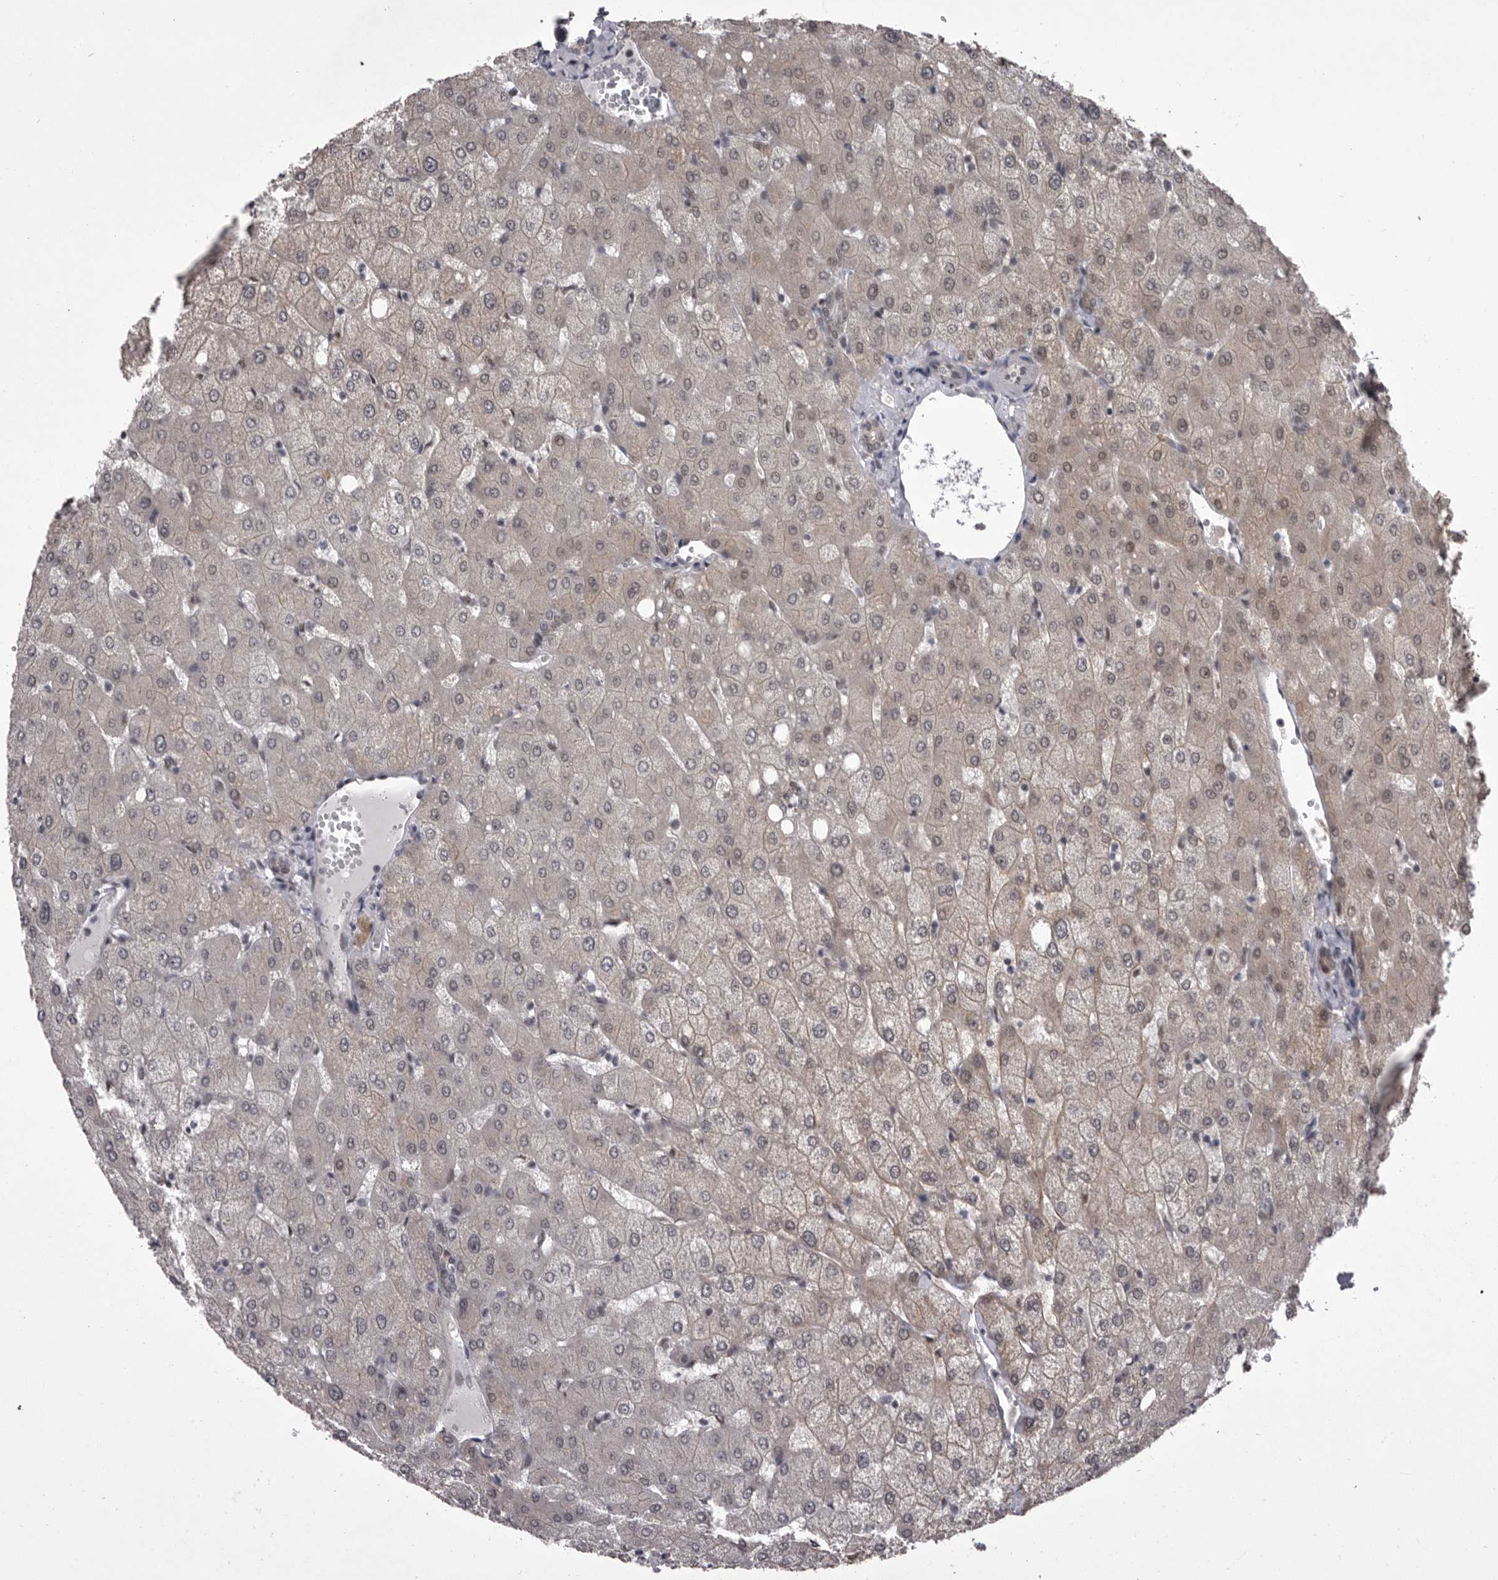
{"staining": {"intensity": "weak", "quantity": "<25%", "location": "cytoplasmic/membranous,nuclear"}, "tissue": "liver", "cell_type": "Cholangiocytes", "image_type": "normal", "snomed": [{"axis": "morphology", "description": "Normal tissue, NOS"}, {"axis": "topography", "description": "Liver"}], "caption": "Immunohistochemistry (IHC) image of normal liver: liver stained with DAB exhibits no significant protein expression in cholangiocytes.", "gene": "PRPF3", "patient": {"sex": "female", "age": 54}}